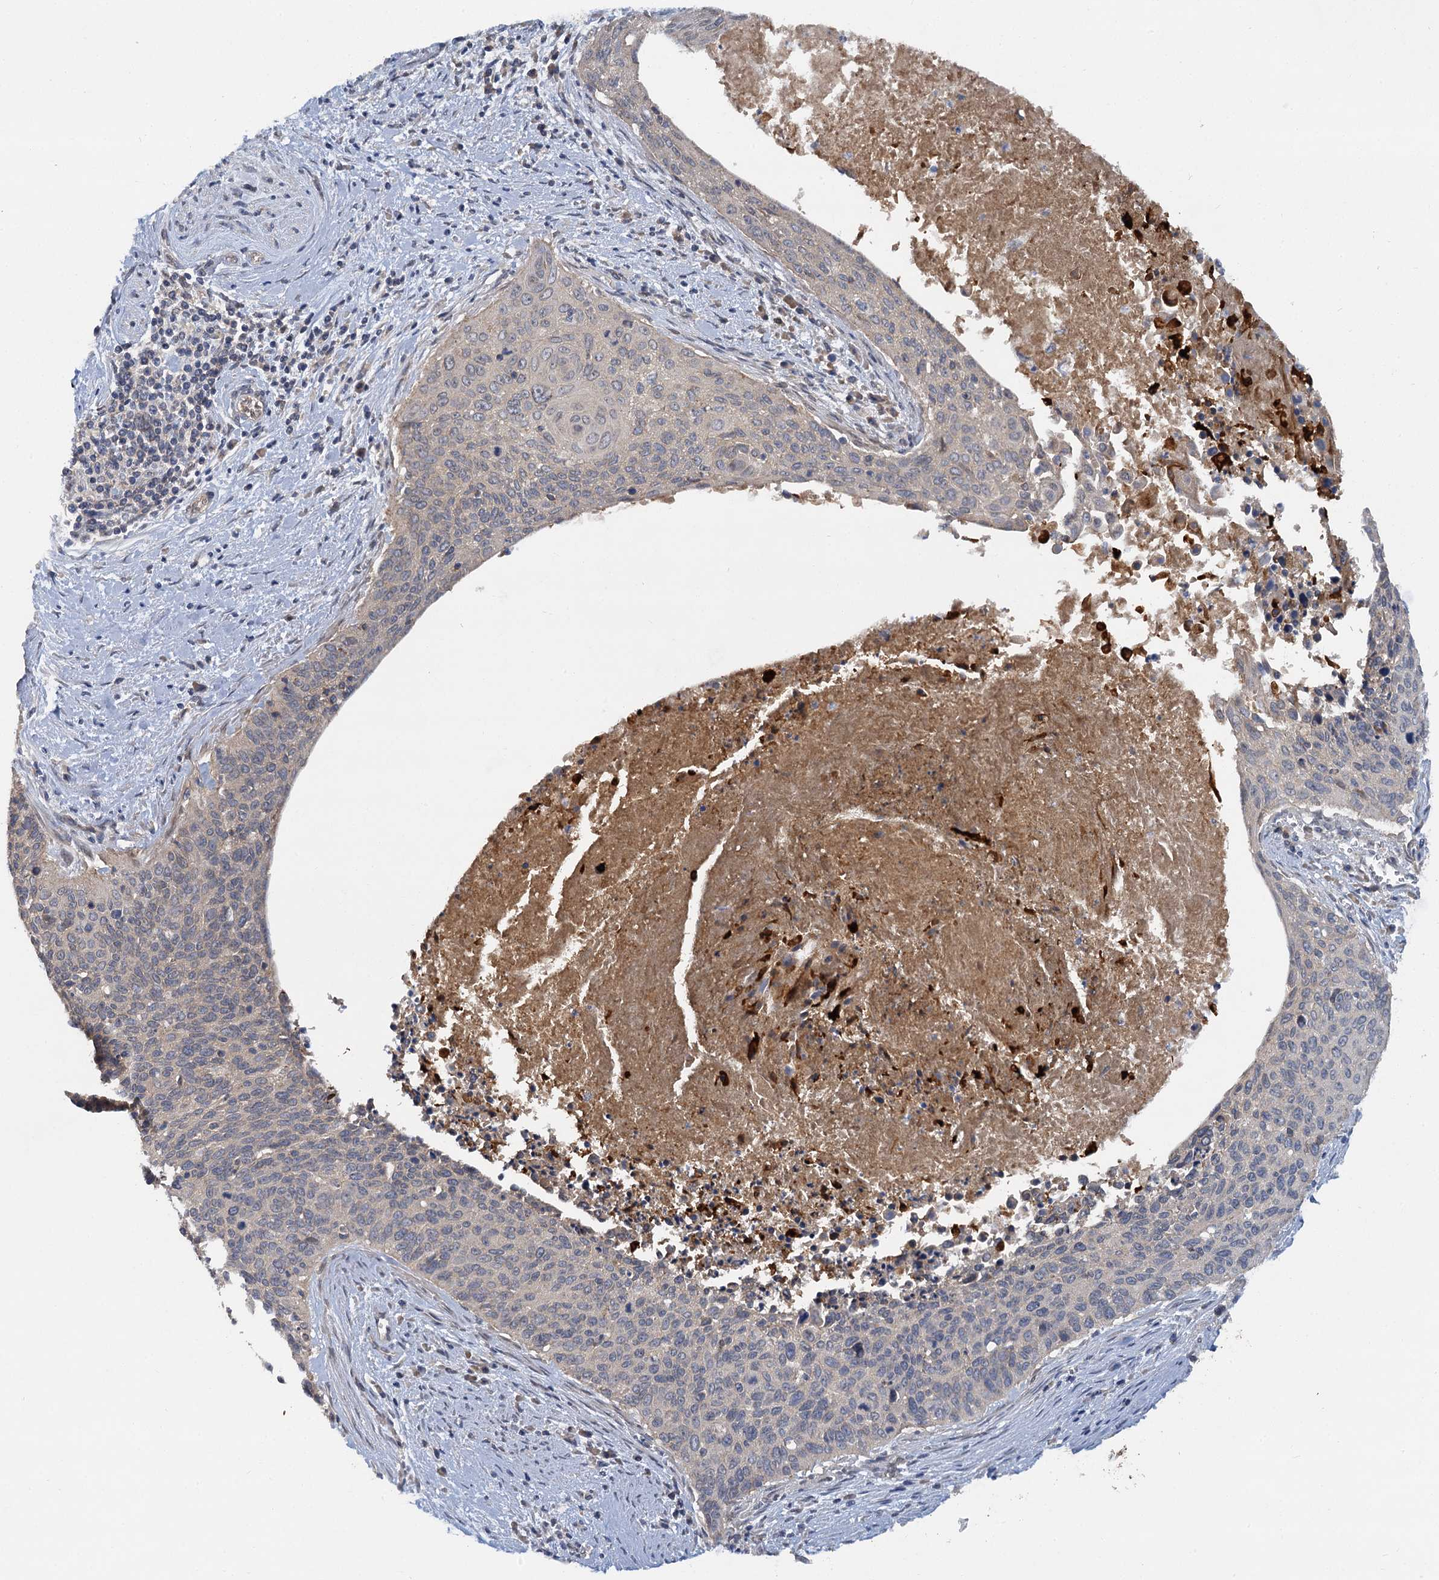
{"staining": {"intensity": "negative", "quantity": "none", "location": "none"}, "tissue": "cervical cancer", "cell_type": "Tumor cells", "image_type": "cancer", "snomed": [{"axis": "morphology", "description": "Squamous cell carcinoma, NOS"}, {"axis": "topography", "description": "Cervix"}], "caption": "Histopathology image shows no significant protein staining in tumor cells of cervical cancer.", "gene": "ZNF324", "patient": {"sex": "female", "age": 55}}